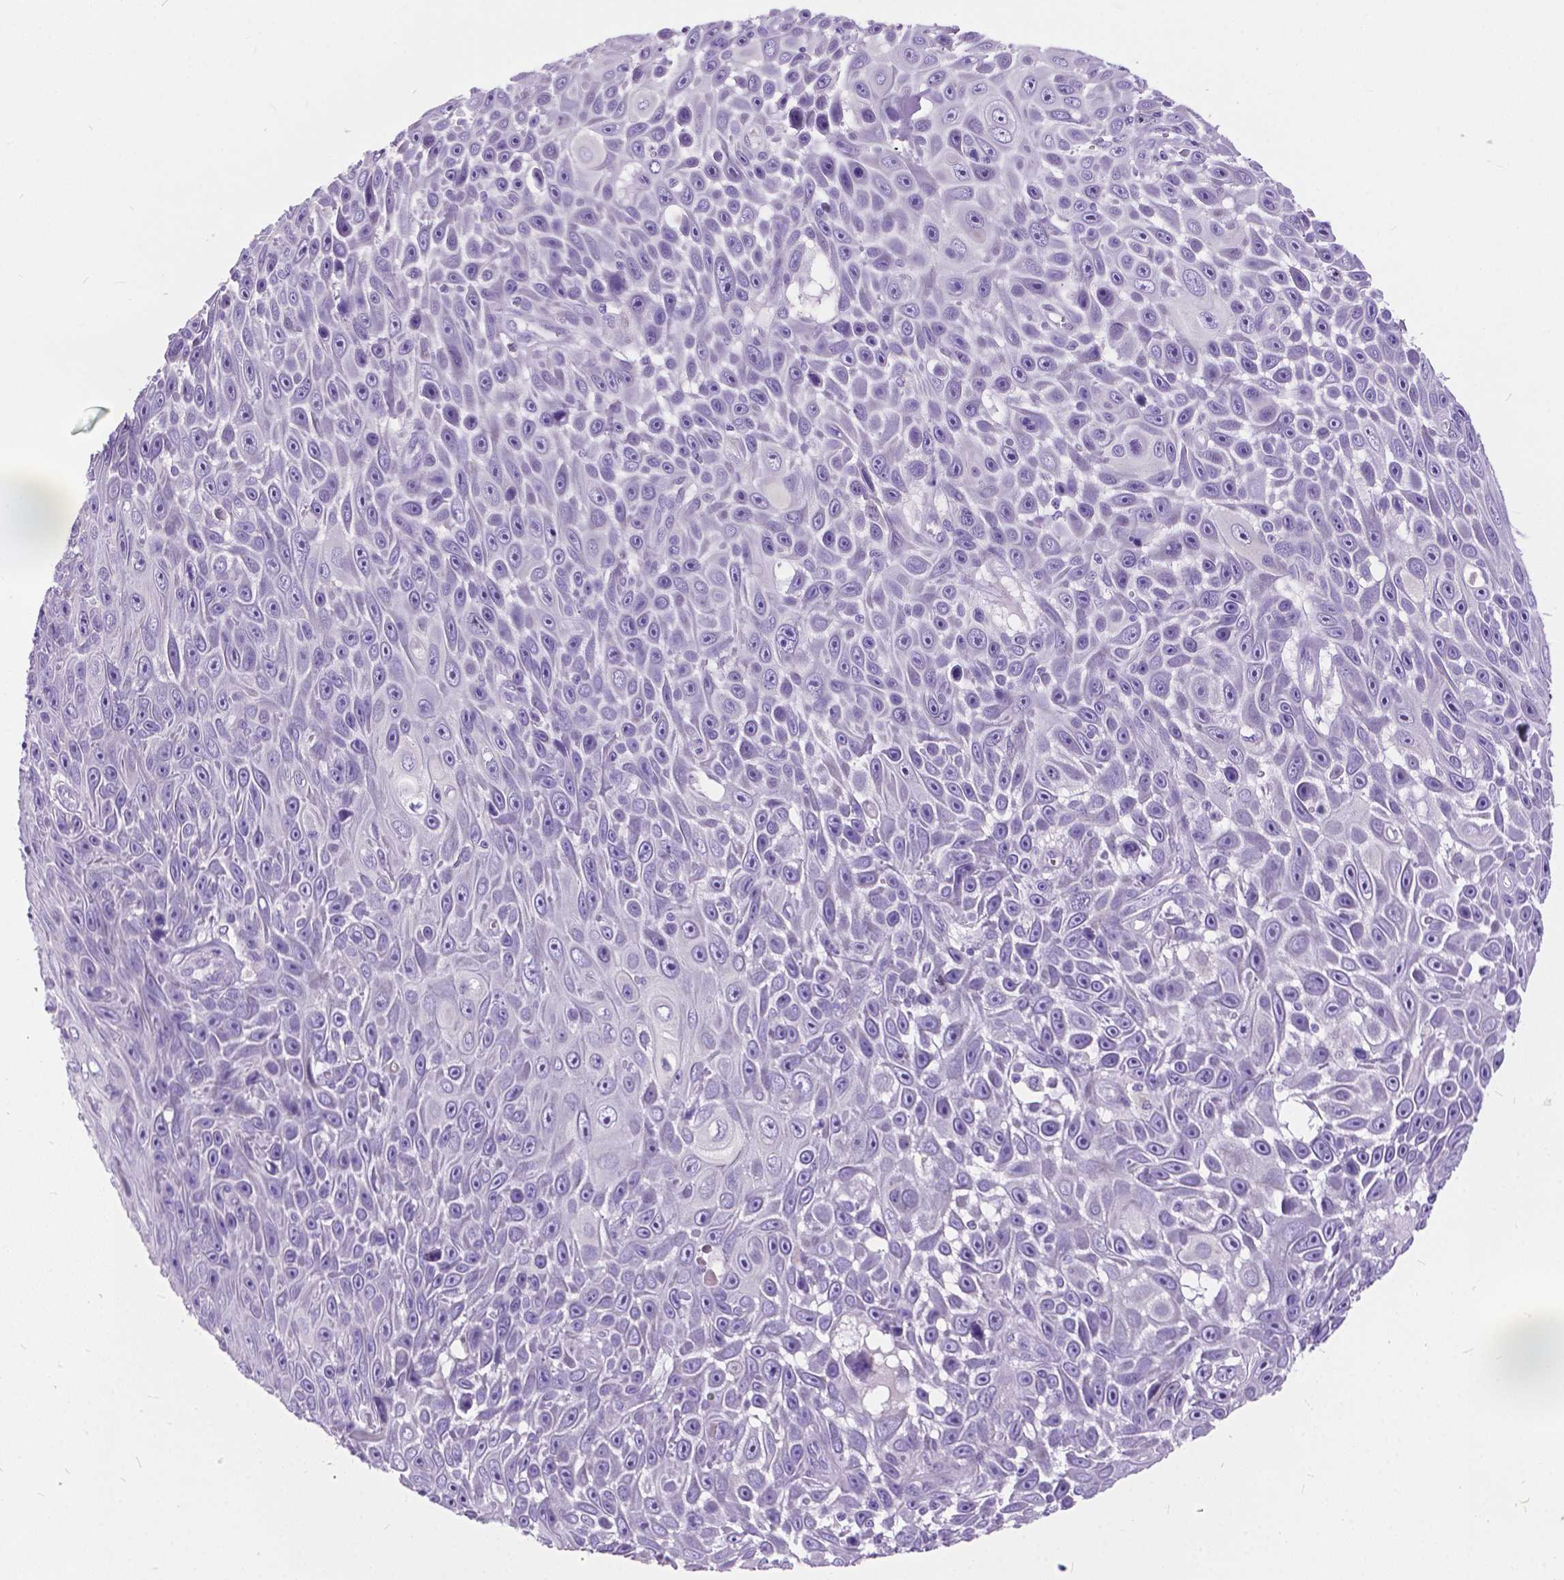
{"staining": {"intensity": "negative", "quantity": "none", "location": "none"}, "tissue": "skin cancer", "cell_type": "Tumor cells", "image_type": "cancer", "snomed": [{"axis": "morphology", "description": "Squamous cell carcinoma, NOS"}, {"axis": "topography", "description": "Skin"}], "caption": "IHC photomicrograph of neoplastic tissue: human squamous cell carcinoma (skin) stained with DAB (3,3'-diaminobenzidine) demonstrates no significant protein positivity in tumor cells. (Stains: DAB immunohistochemistry with hematoxylin counter stain, Microscopy: brightfield microscopy at high magnification).", "gene": "BSND", "patient": {"sex": "male", "age": 82}}